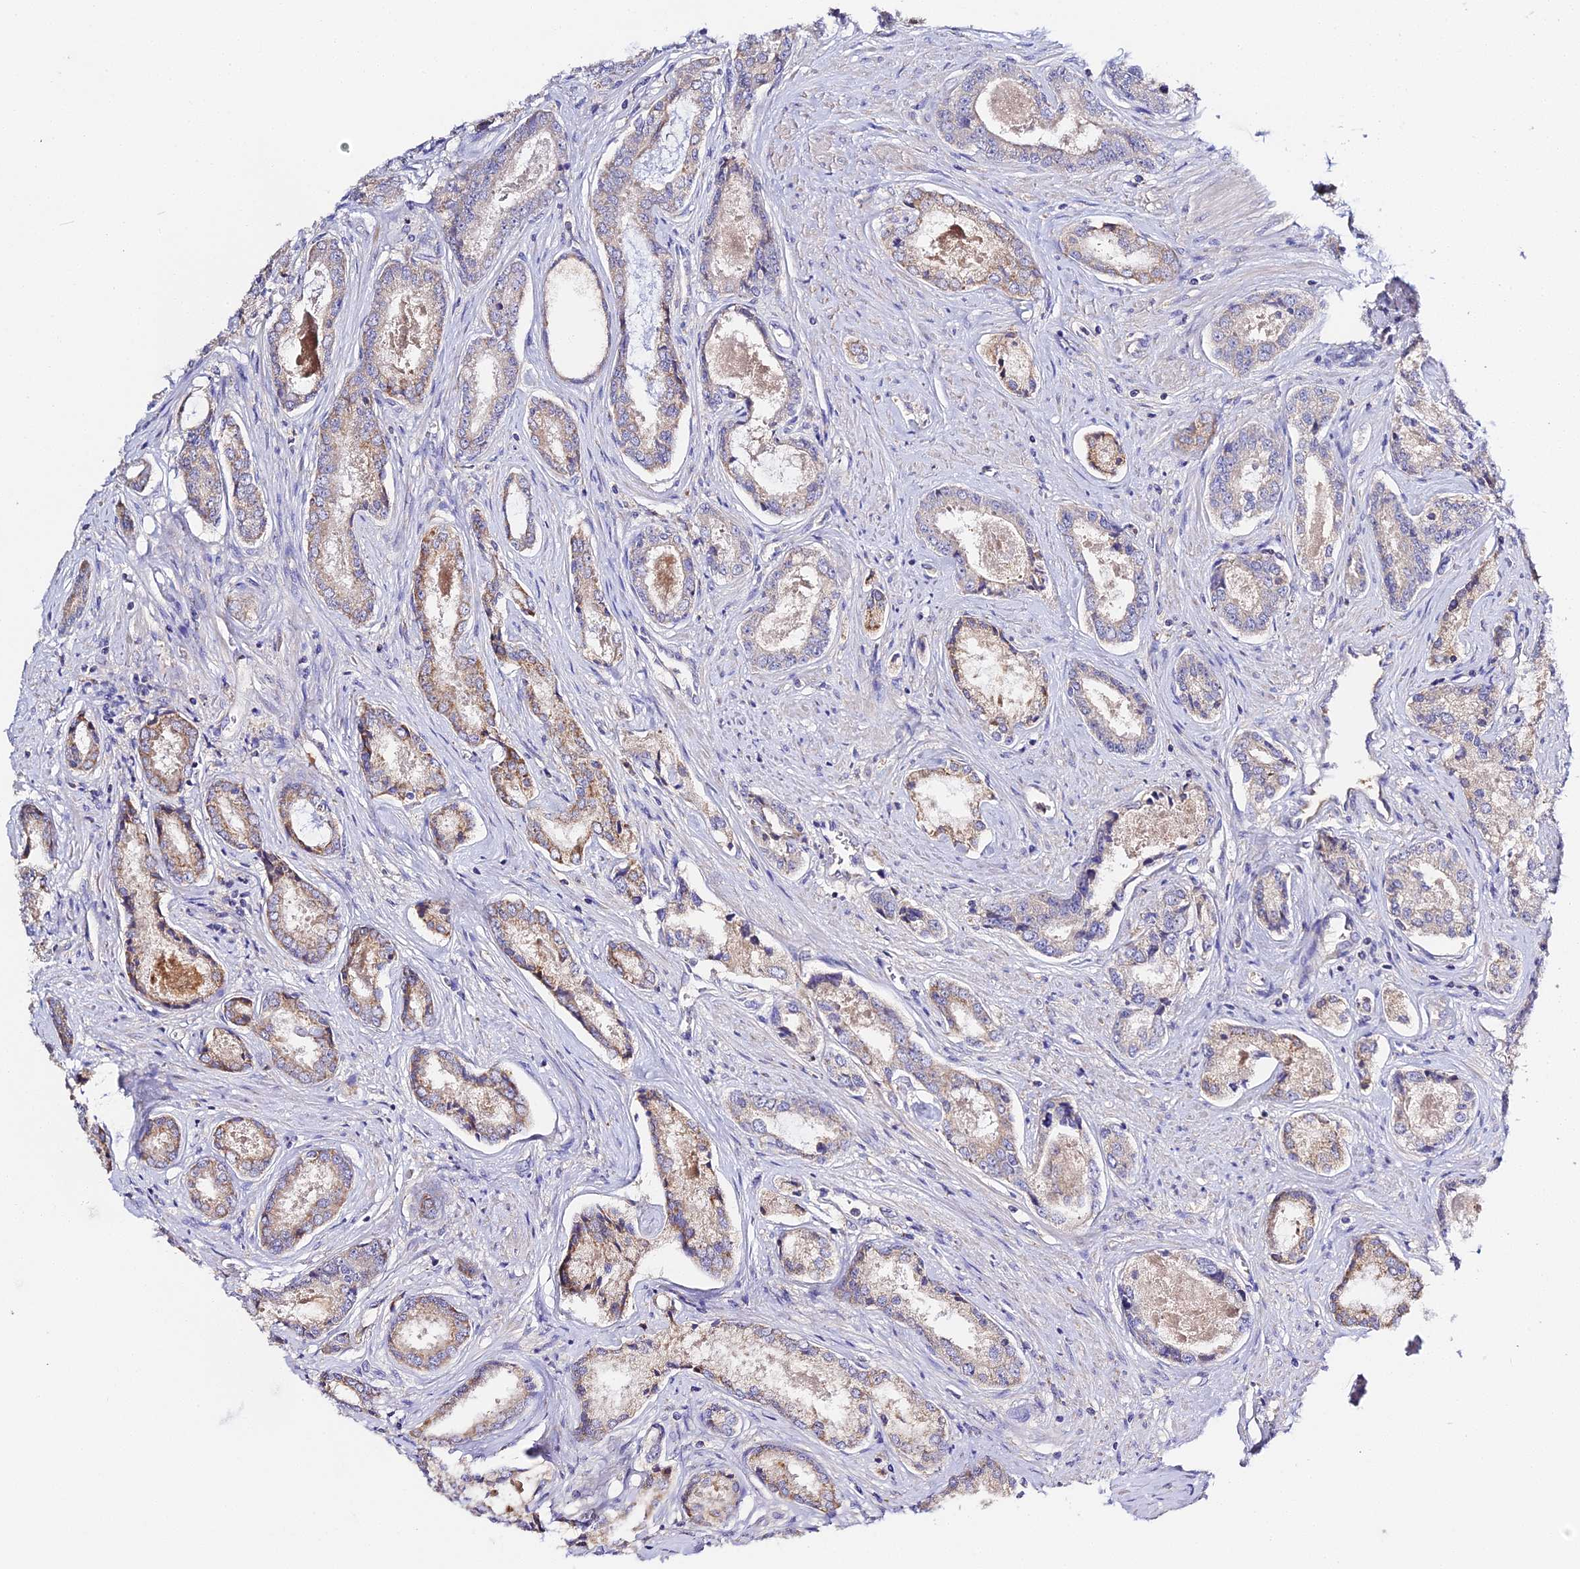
{"staining": {"intensity": "moderate", "quantity": "25%-75%", "location": "cytoplasmic/membranous"}, "tissue": "prostate cancer", "cell_type": "Tumor cells", "image_type": "cancer", "snomed": [{"axis": "morphology", "description": "Adenocarcinoma, Low grade"}, {"axis": "topography", "description": "Prostate"}], "caption": "A medium amount of moderate cytoplasmic/membranous expression is present in approximately 25%-75% of tumor cells in prostate cancer (low-grade adenocarcinoma) tissue. The staining was performed using DAB, with brown indicating positive protein expression. Nuclei are stained blue with hematoxylin.", "gene": "SCX", "patient": {"sex": "male", "age": 68}}